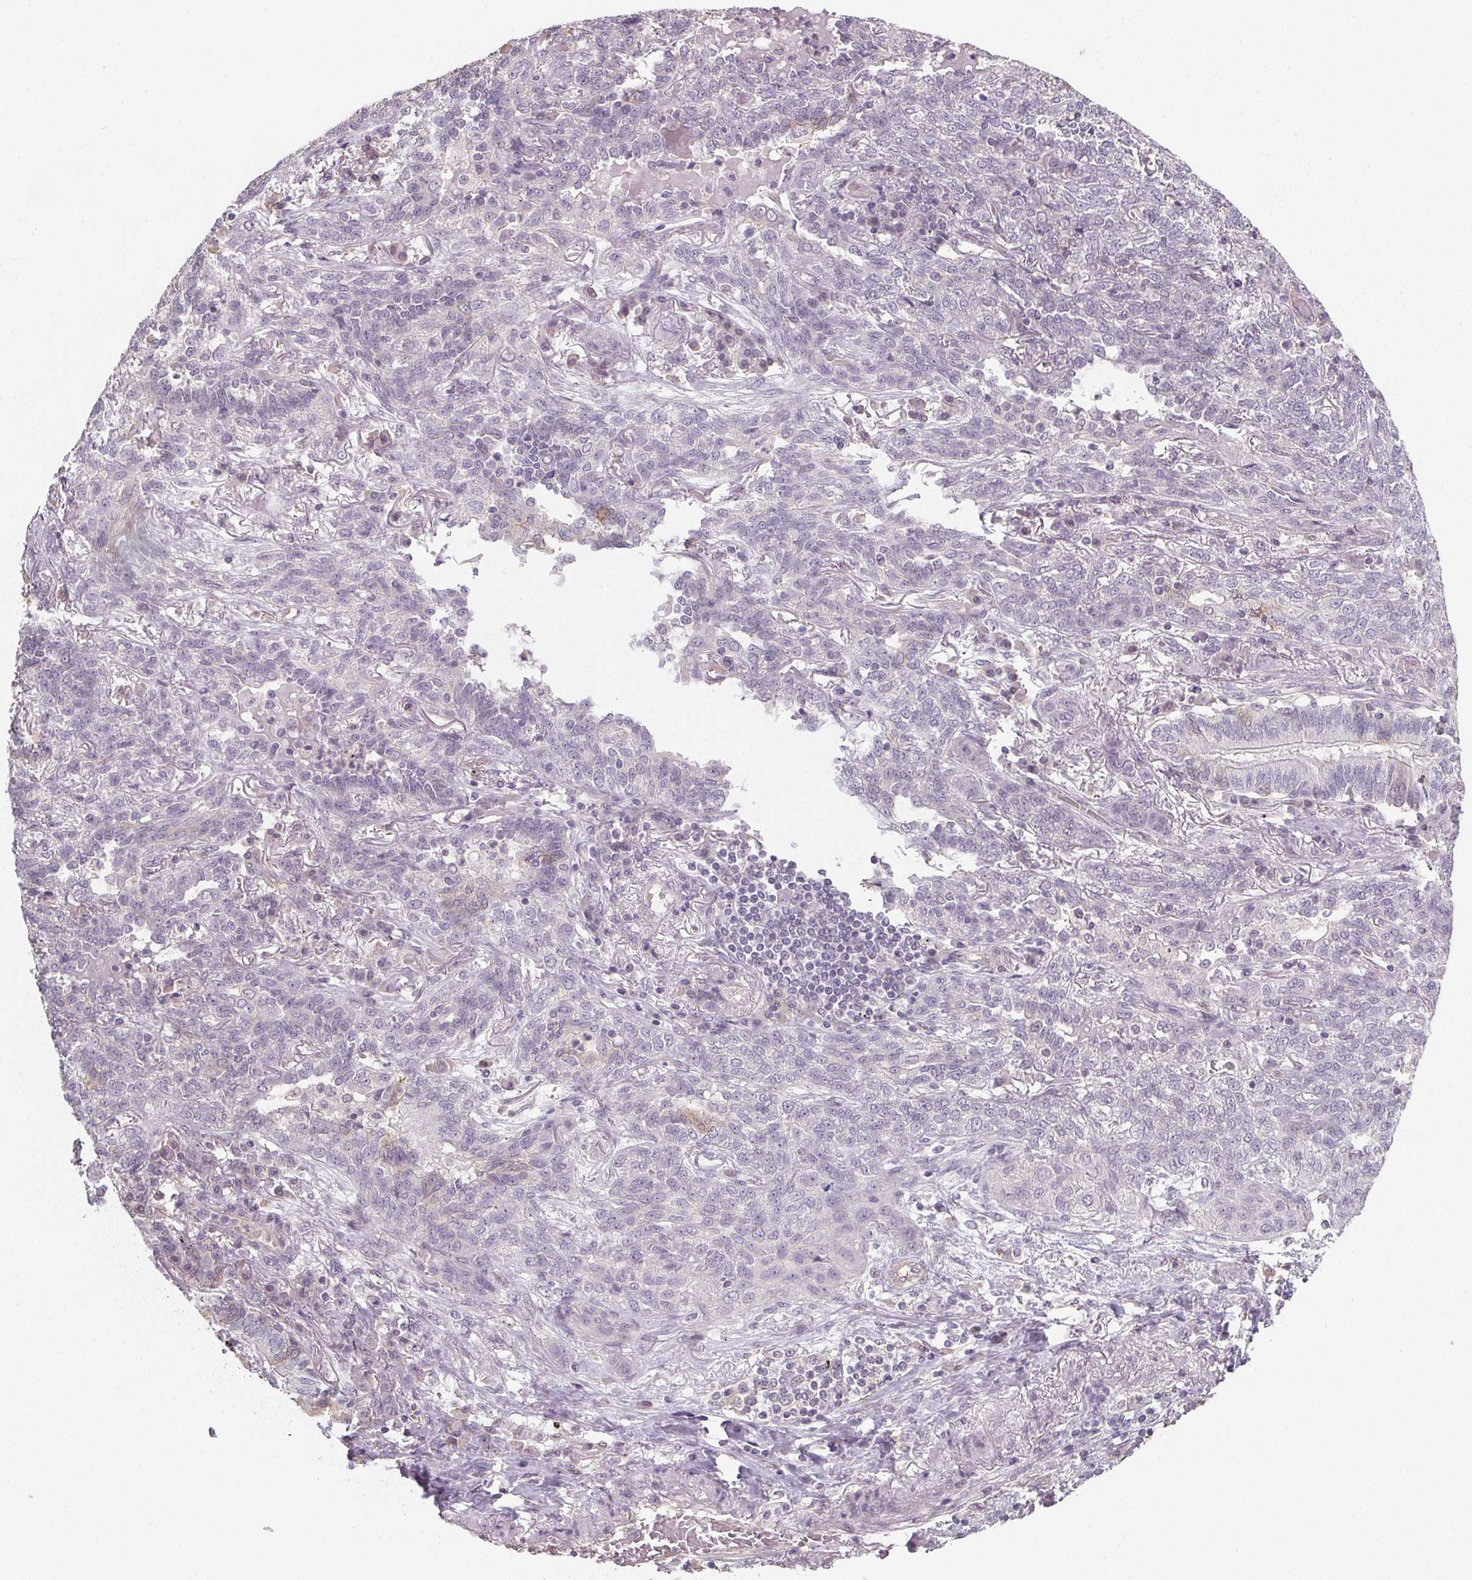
{"staining": {"intensity": "negative", "quantity": "none", "location": "none"}, "tissue": "lung cancer", "cell_type": "Tumor cells", "image_type": "cancer", "snomed": [{"axis": "morphology", "description": "Squamous cell carcinoma, NOS"}, {"axis": "topography", "description": "Lung"}], "caption": "Immunohistochemical staining of lung squamous cell carcinoma demonstrates no significant staining in tumor cells. (DAB immunohistochemistry, high magnification).", "gene": "SLC26A2", "patient": {"sex": "female", "age": 70}}